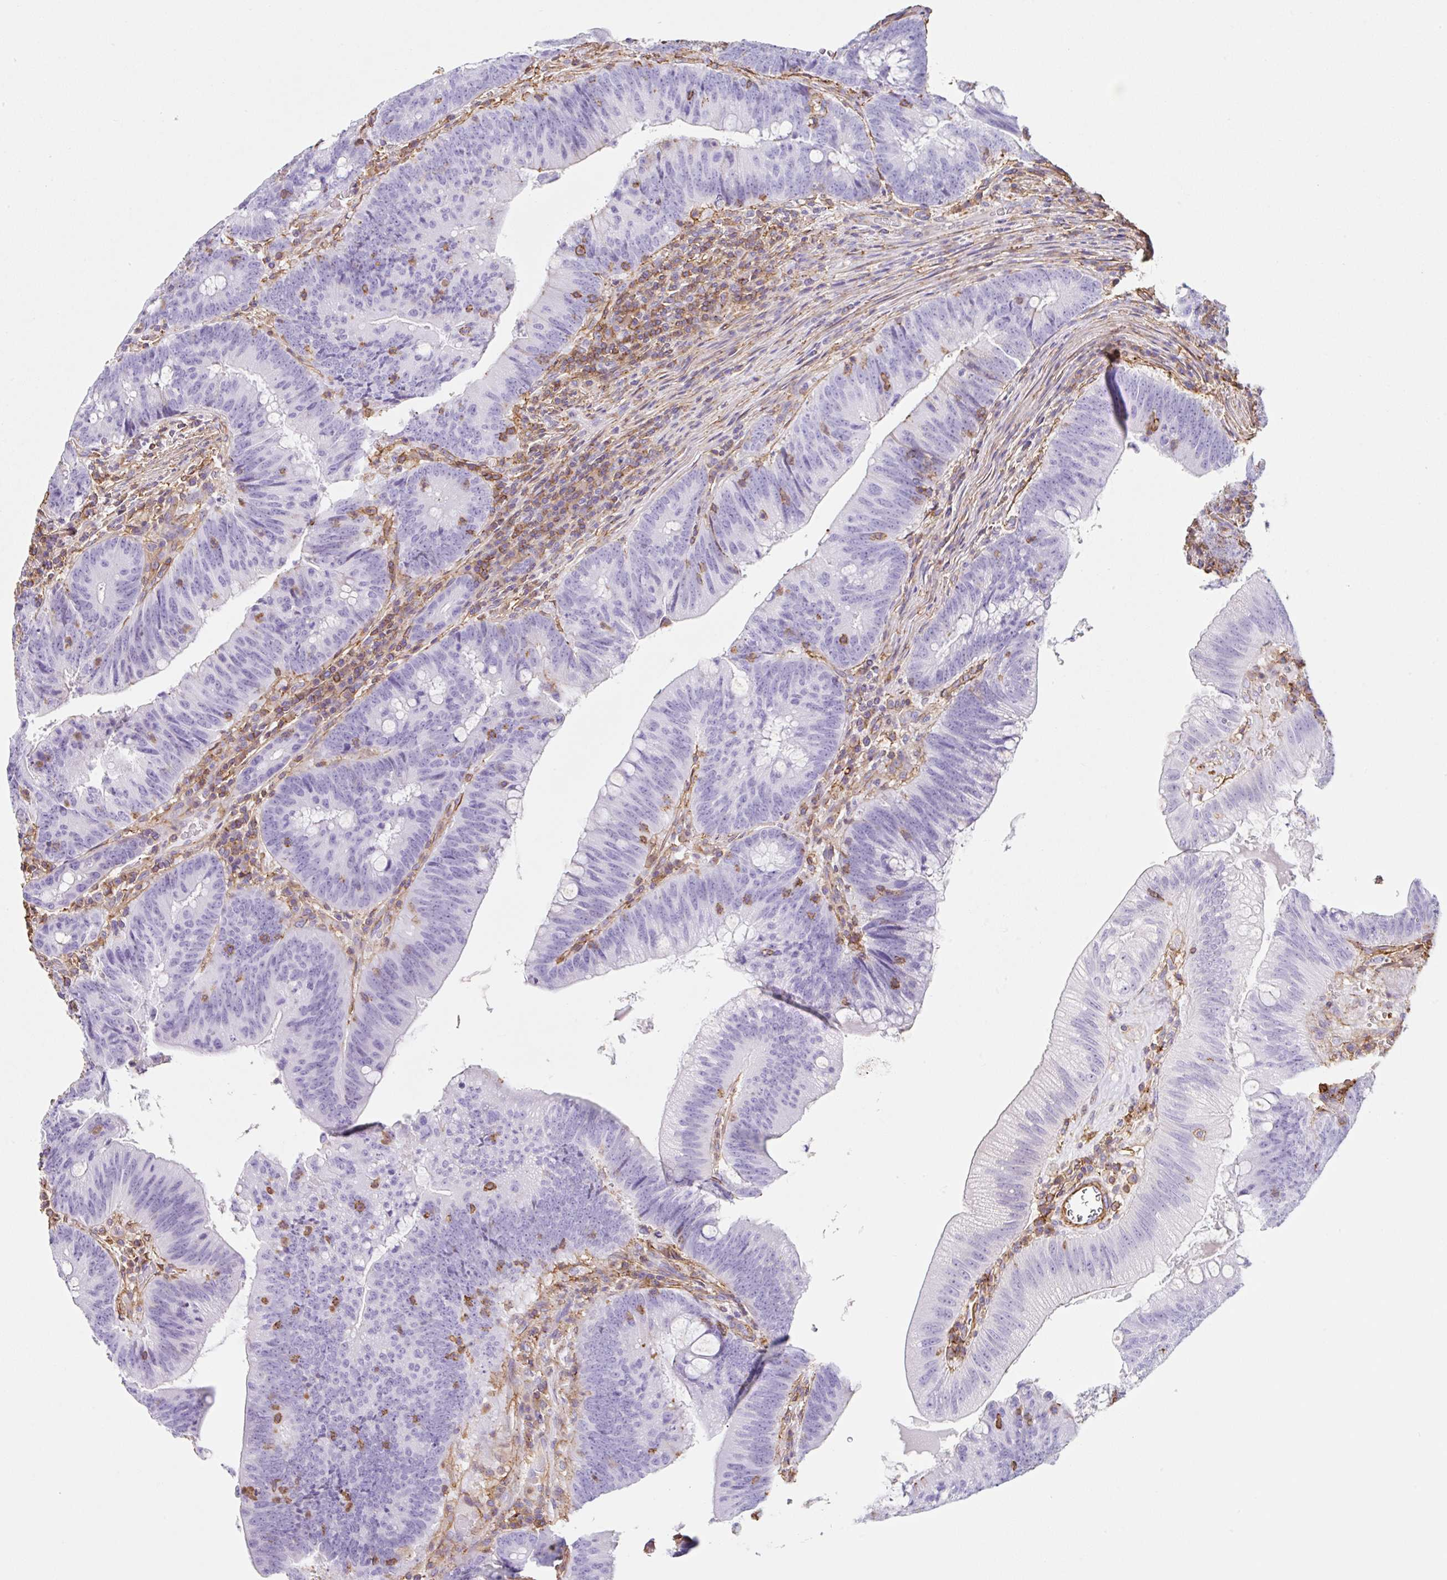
{"staining": {"intensity": "negative", "quantity": "none", "location": "none"}, "tissue": "colorectal cancer", "cell_type": "Tumor cells", "image_type": "cancer", "snomed": [{"axis": "morphology", "description": "Adenocarcinoma, NOS"}, {"axis": "topography", "description": "Colon"}], "caption": "Immunohistochemical staining of human adenocarcinoma (colorectal) exhibits no significant positivity in tumor cells.", "gene": "MTTP", "patient": {"sex": "female", "age": 87}}